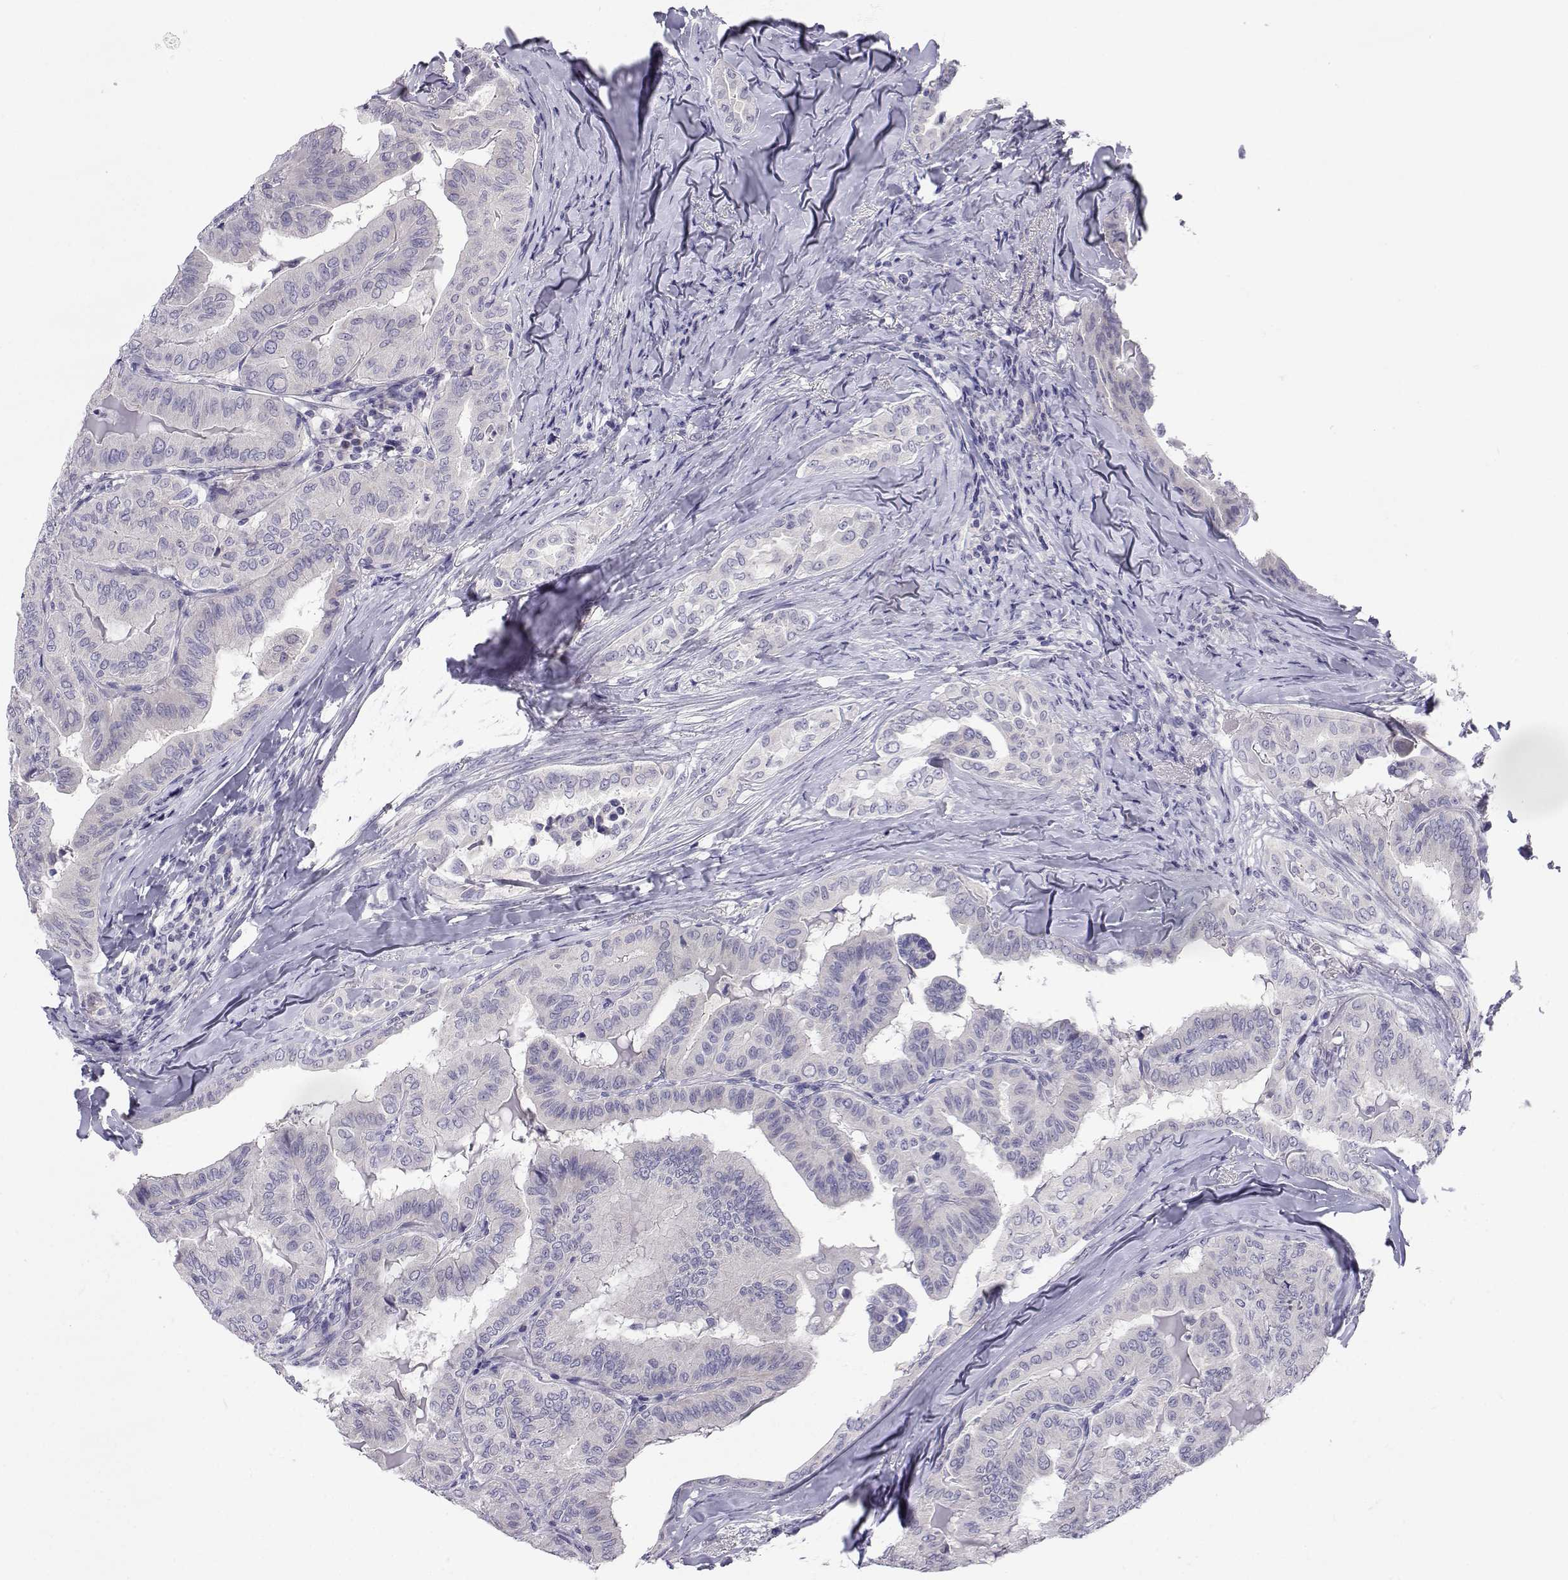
{"staining": {"intensity": "negative", "quantity": "none", "location": "none"}, "tissue": "thyroid cancer", "cell_type": "Tumor cells", "image_type": "cancer", "snomed": [{"axis": "morphology", "description": "Papillary adenocarcinoma, NOS"}, {"axis": "topography", "description": "Thyroid gland"}], "caption": "This is a image of IHC staining of thyroid cancer (papillary adenocarcinoma), which shows no positivity in tumor cells.", "gene": "SLC6A3", "patient": {"sex": "female", "age": 68}}